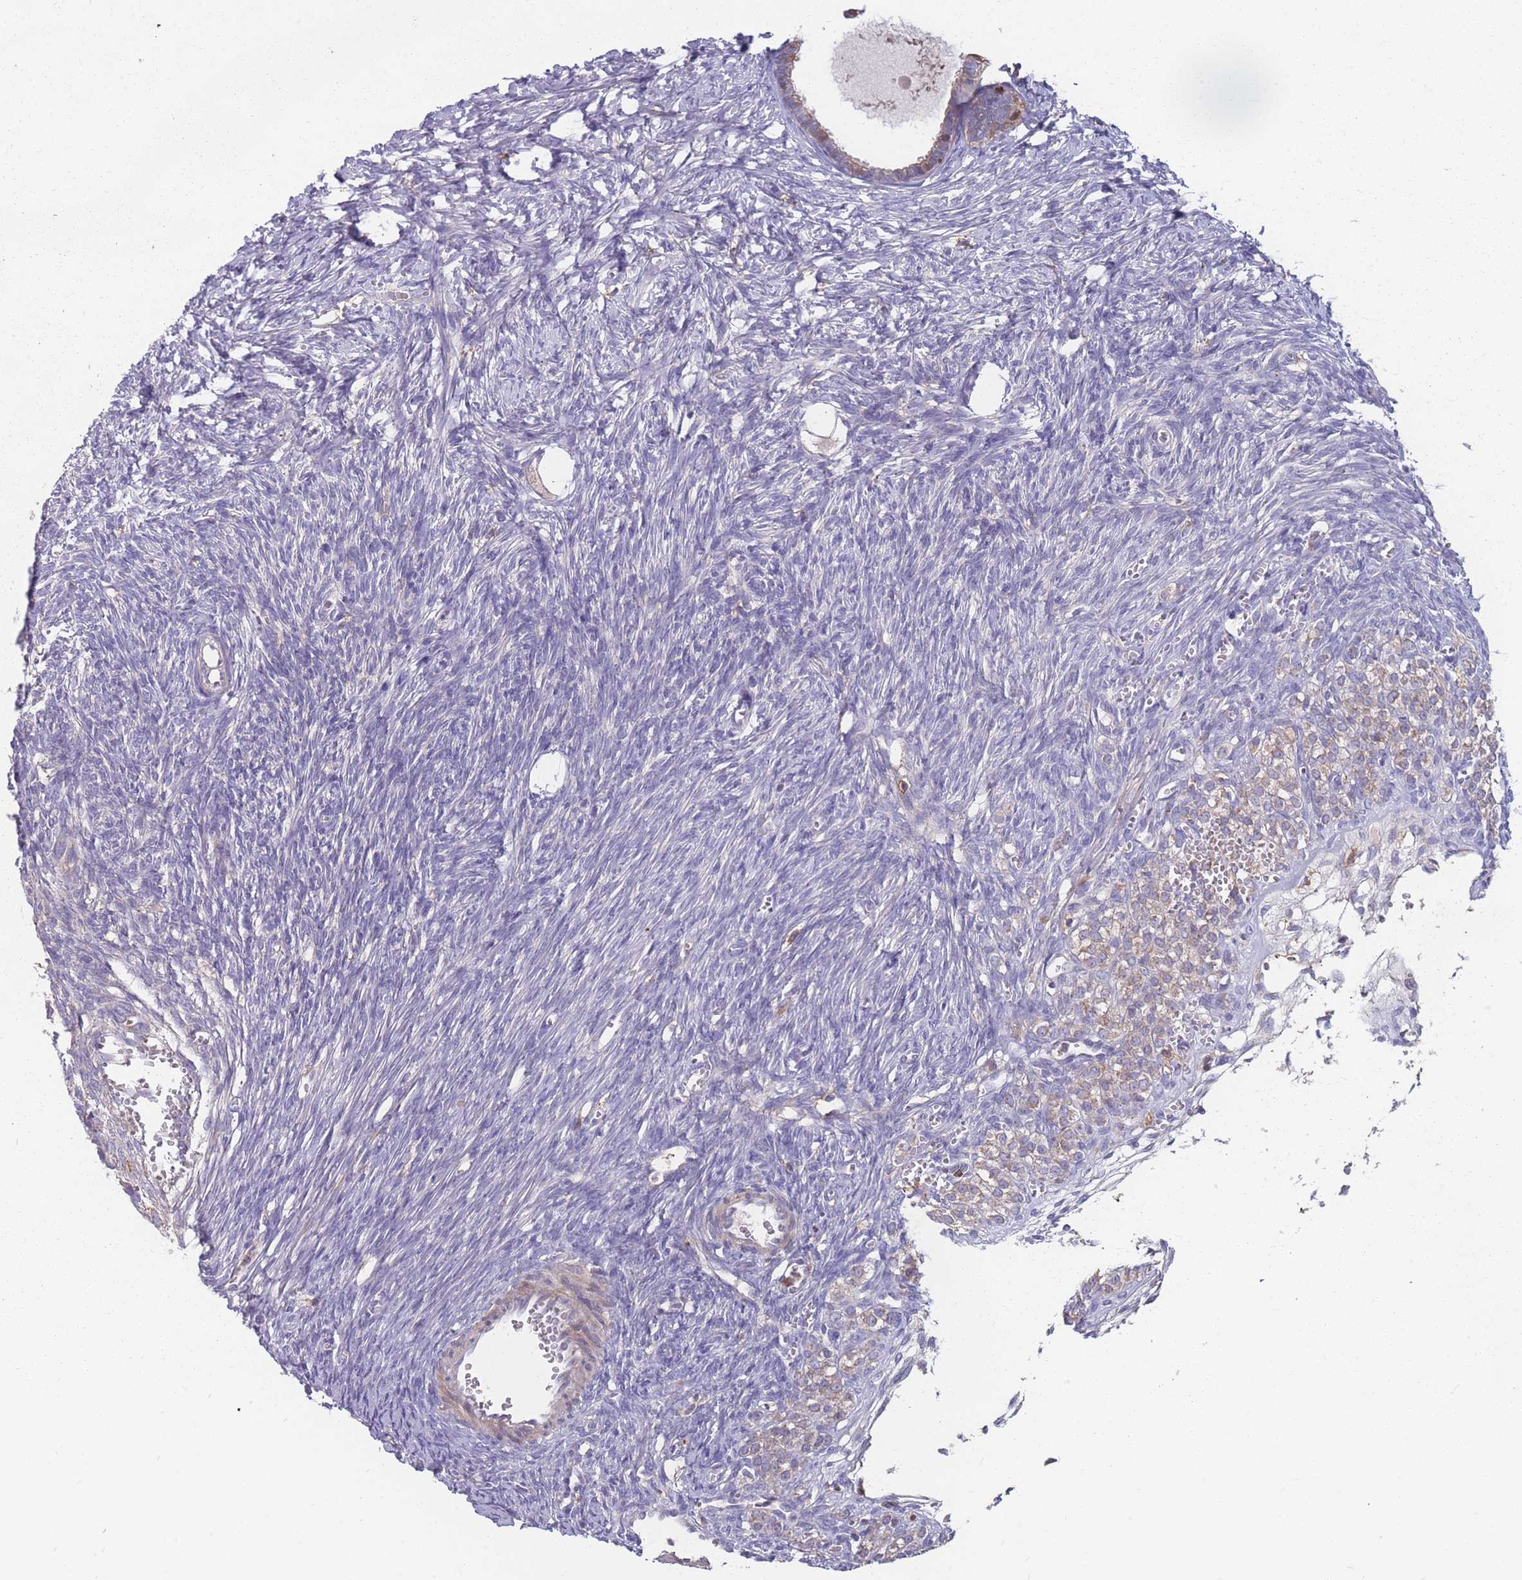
{"staining": {"intensity": "weak", "quantity": "<25%", "location": "cytoplasmic/membranous"}, "tissue": "ovary", "cell_type": "Follicle cells", "image_type": "normal", "snomed": [{"axis": "morphology", "description": "Normal tissue, NOS"}, {"axis": "morphology", "description": "Developmental malformation"}, {"axis": "topography", "description": "Ovary"}], "caption": "IHC of benign human ovary demonstrates no staining in follicle cells. (Immunohistochemistry, brightfield microscopy, high magnification).", "gene": "CD33", "patient": {"sex": "female", "age": 39}}